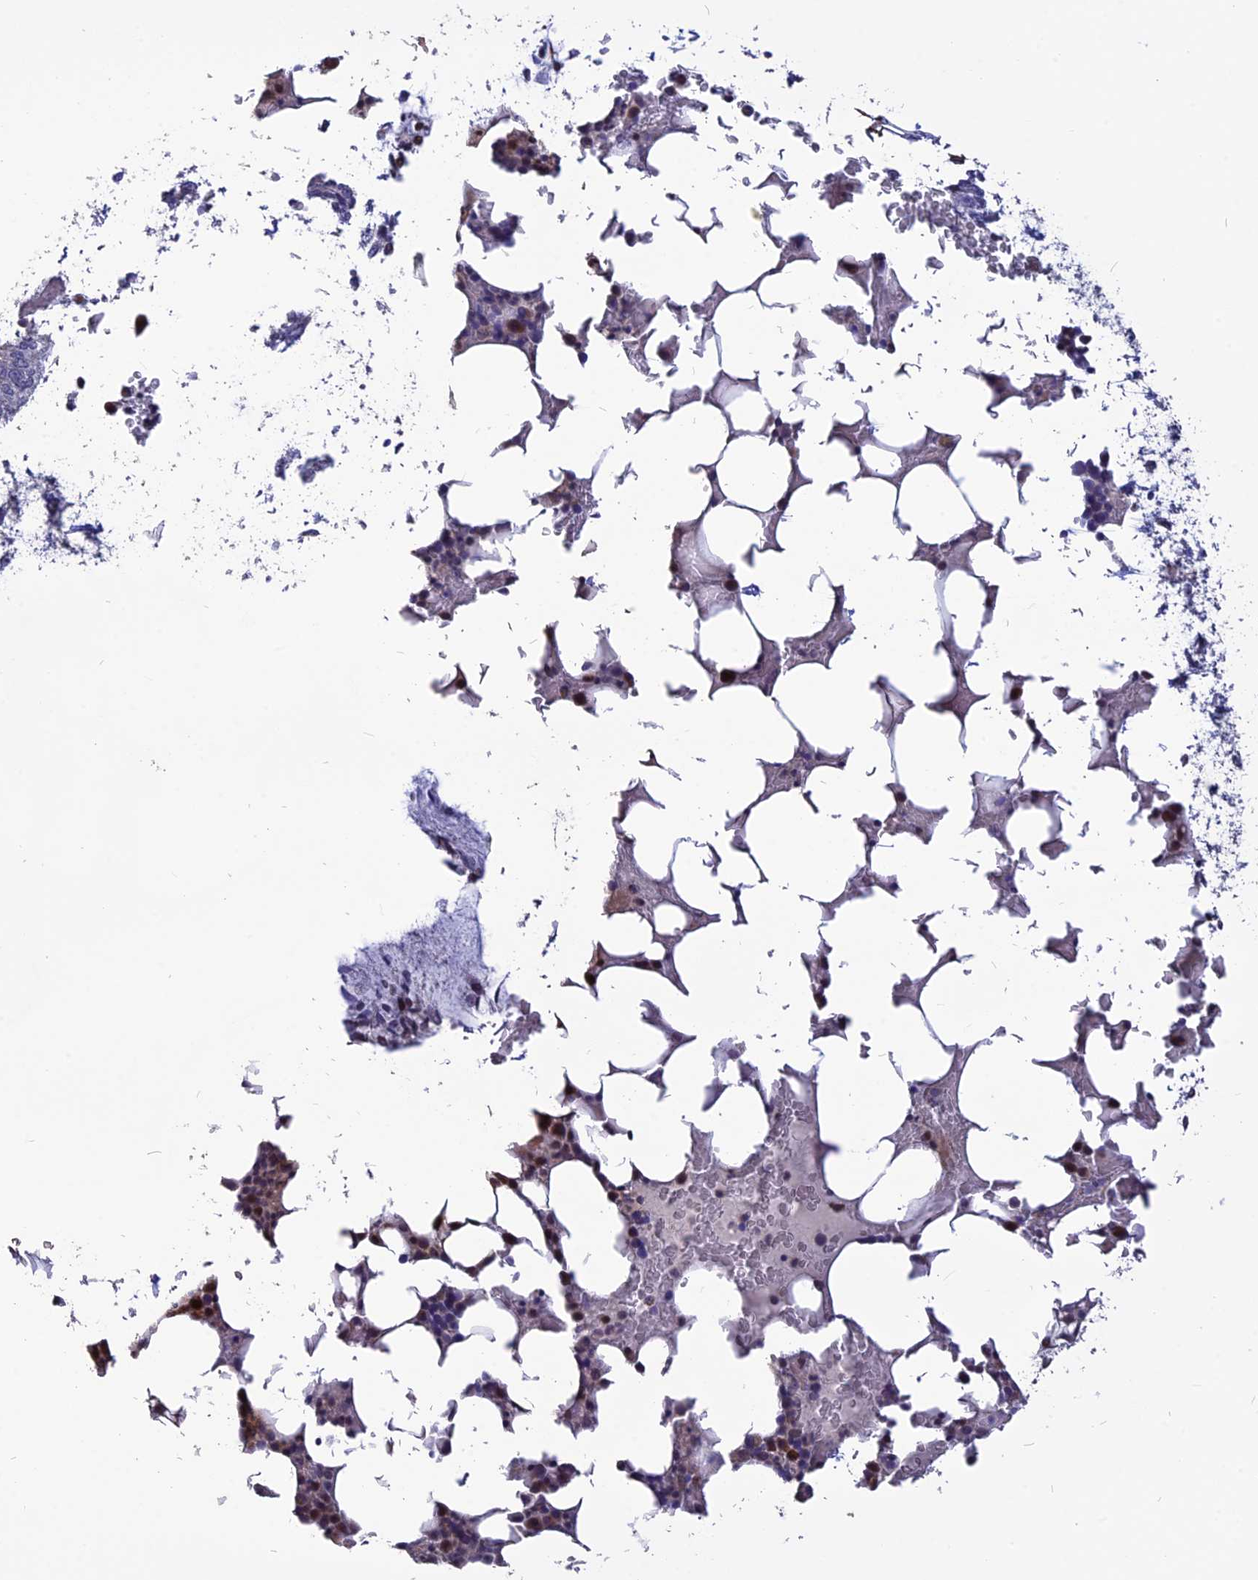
{"staining": {"intensity": "moderate", "quantity": "<25%", "location": "cytoplasmic/membranous"}, "tissue": "bone marrow", "cell_type": "Hematopoietic cells", "image_type": "normal", "snomed": [{"axis": "morphology", "description": "Normal tissue, NOS"}, {"axis": "topography", "description": "Bone marrow"}], "caption": "Bone marrow stained with DAB immunohistochemistry (IHC) displays low levels of moderate cytoplasmic/membranous positivity in approximately <25% of hematopoietic cells. (brown staining indicates protein expression, while blue staining denotes nuclei).", "gene": "TMEM263", "patient": {"sex": "male", "age": 78}}